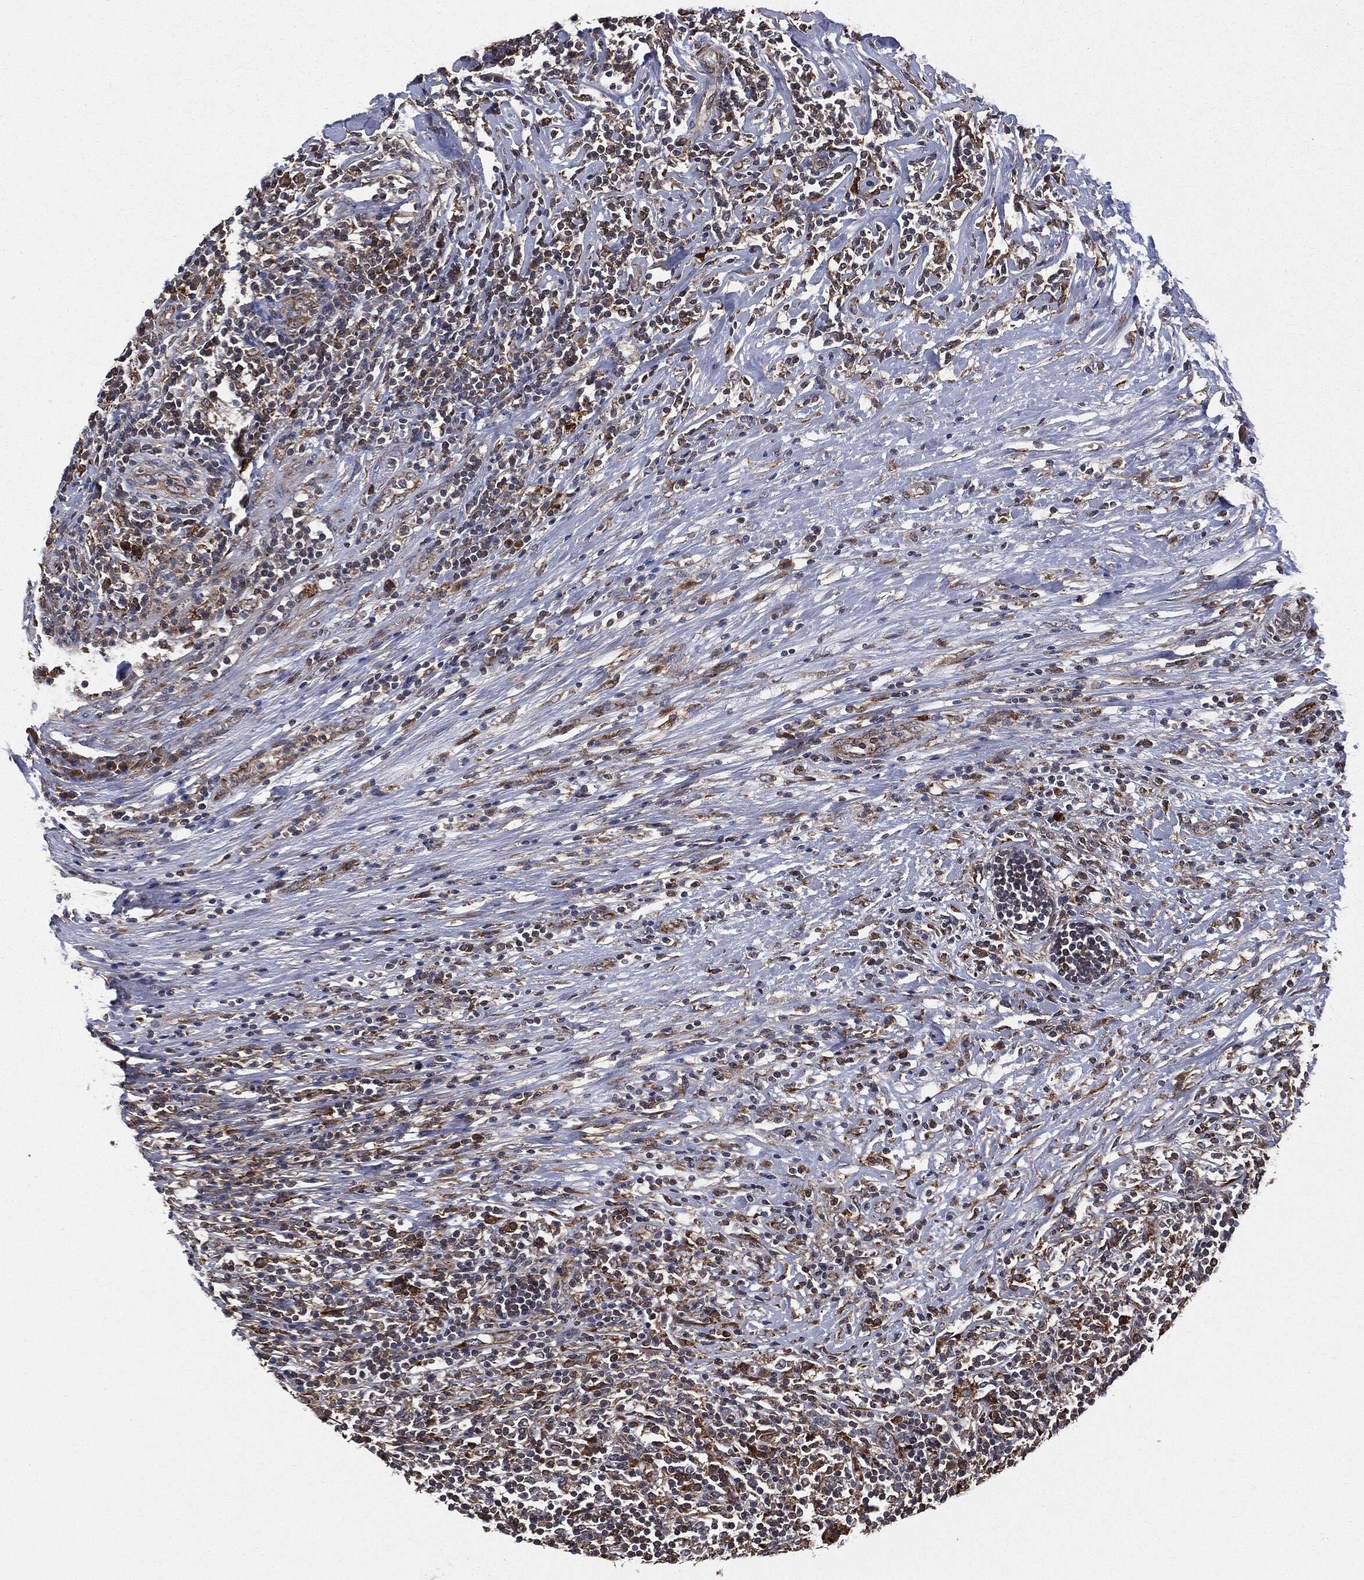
{"staining": {"intensity": "moderate", "quantity": "<25%", "location": "cytoplasmic/membranous"}, "tissue": "lymphoma", "cell_type": "Tumor cells", "image_type": "cancer", "snomed": [{"axis": "morphology", "description": "Malignant lymphoma, non-Hodgkin's type, High grade"}, {"axis": "topography", "description": "Lymph node"}], "caption": "IHC (DAB (3,3'-diaminobenzidine)) staining of human malignant lymphoma, non-Hodgkin's type (high-grade) reveals moderate cytoplasmic/membranous protein expression in approximately <25% of tumor cells. The staining is performed using DAB brown chromogen to label protein expression. The nuclei are counter-stained blue using hematoxylin.", "gene": "PLOD3", "patient": {"sex": "female", "age": 84}}